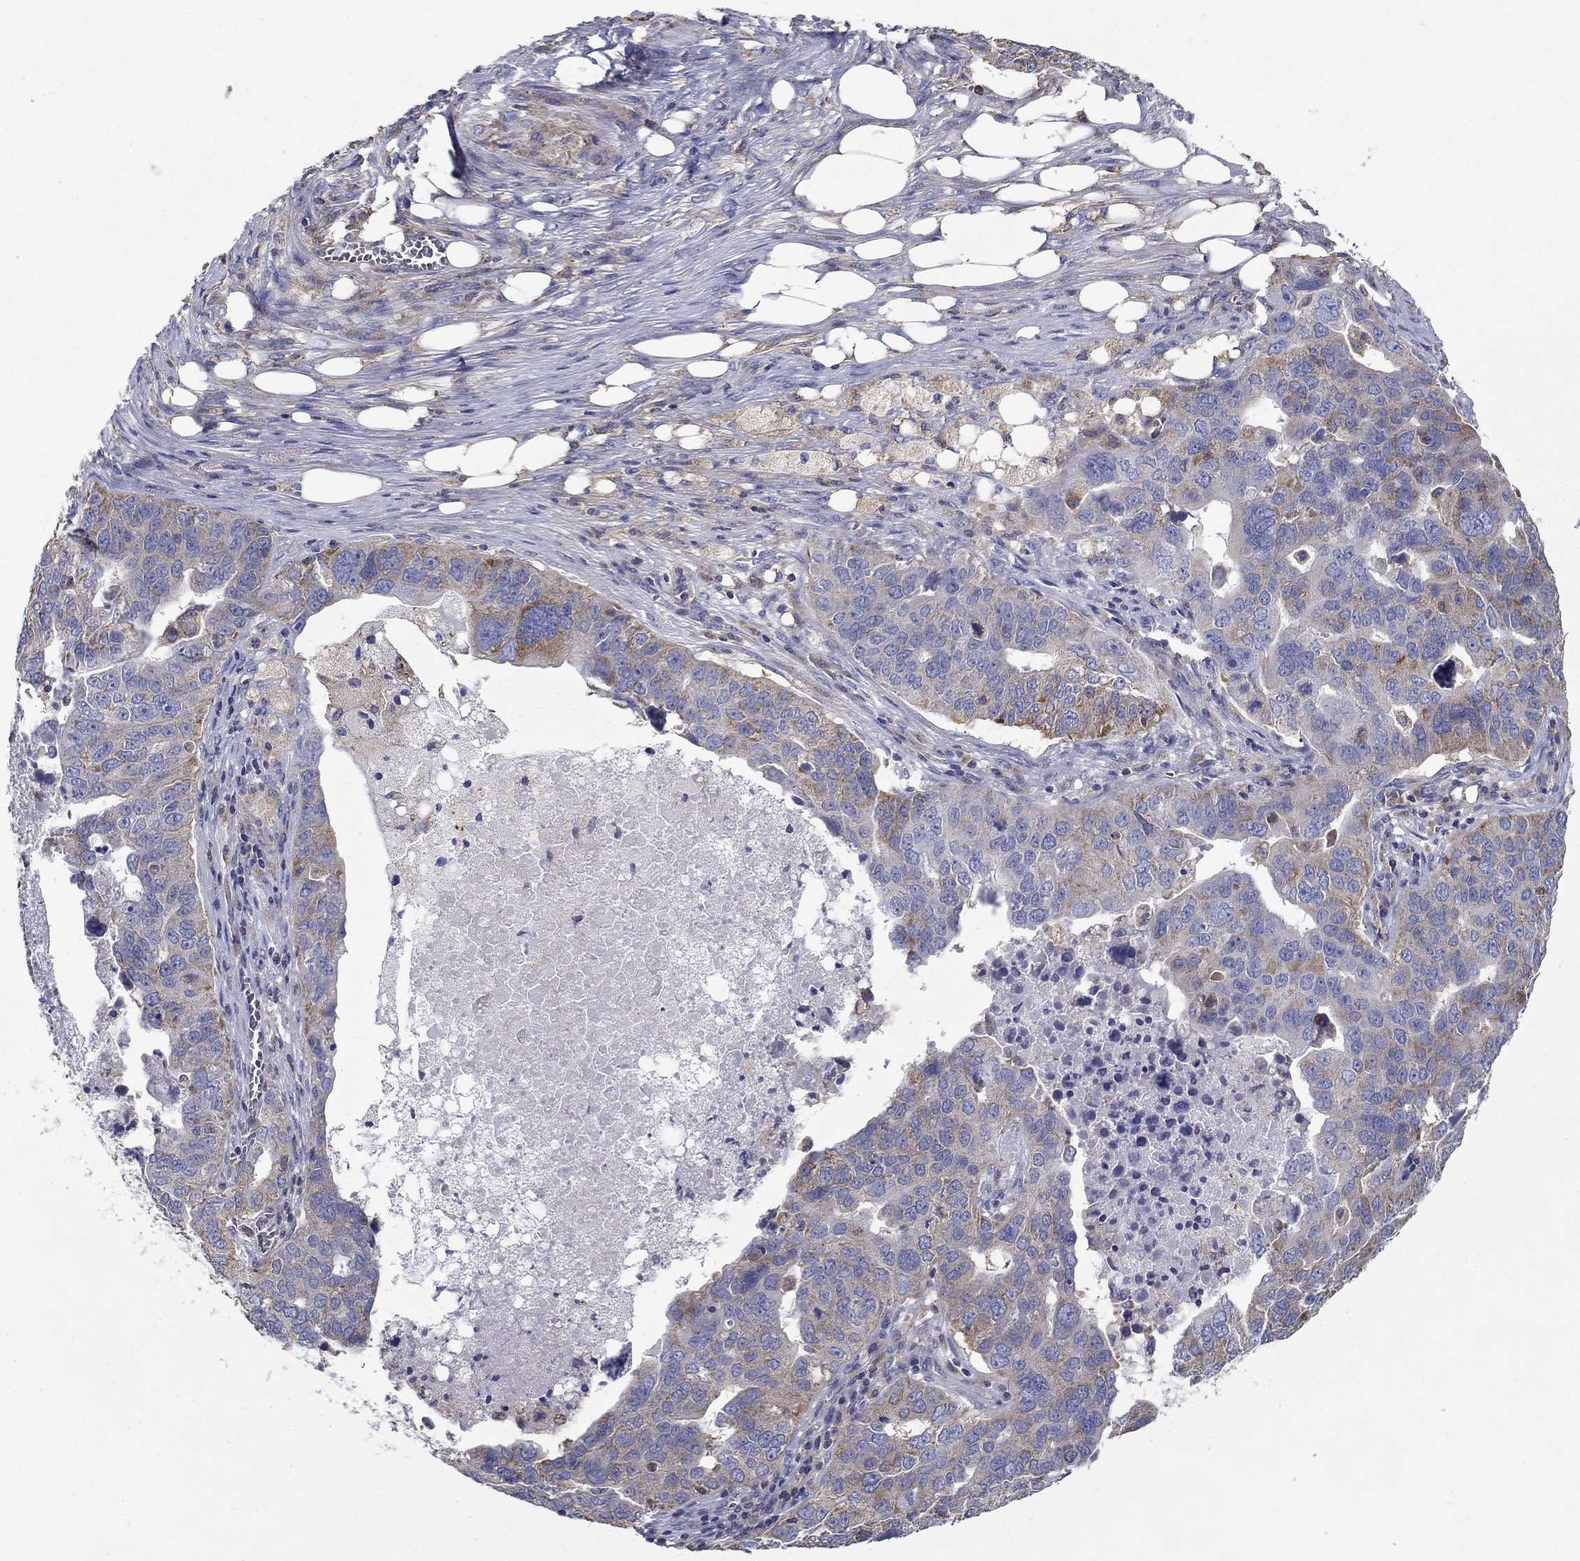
{"staining": {"intensity": "moderate", "quantity": "<25%", "location": "cytoplasmic/membranous"}, "tissue": "ovarian cancer", "cell_type": "Tumor cells", "image_type": "cancer", "snomed": [{"axis": "morphology", "description": "Carcinoma, endometroid"}, {"axis": "topography", "description": "Soft tissue"}, {"axis": "topography", "description": "Ovary"}], "caption": "The image demonstrates staining of endometroid carcinoma (ovarian), revealing moderate cytoplasmic/membranous protein positivity (brown color) within tumor cells.", "gene": "NME5", "patient": {"sex": "female", "age": 52}}